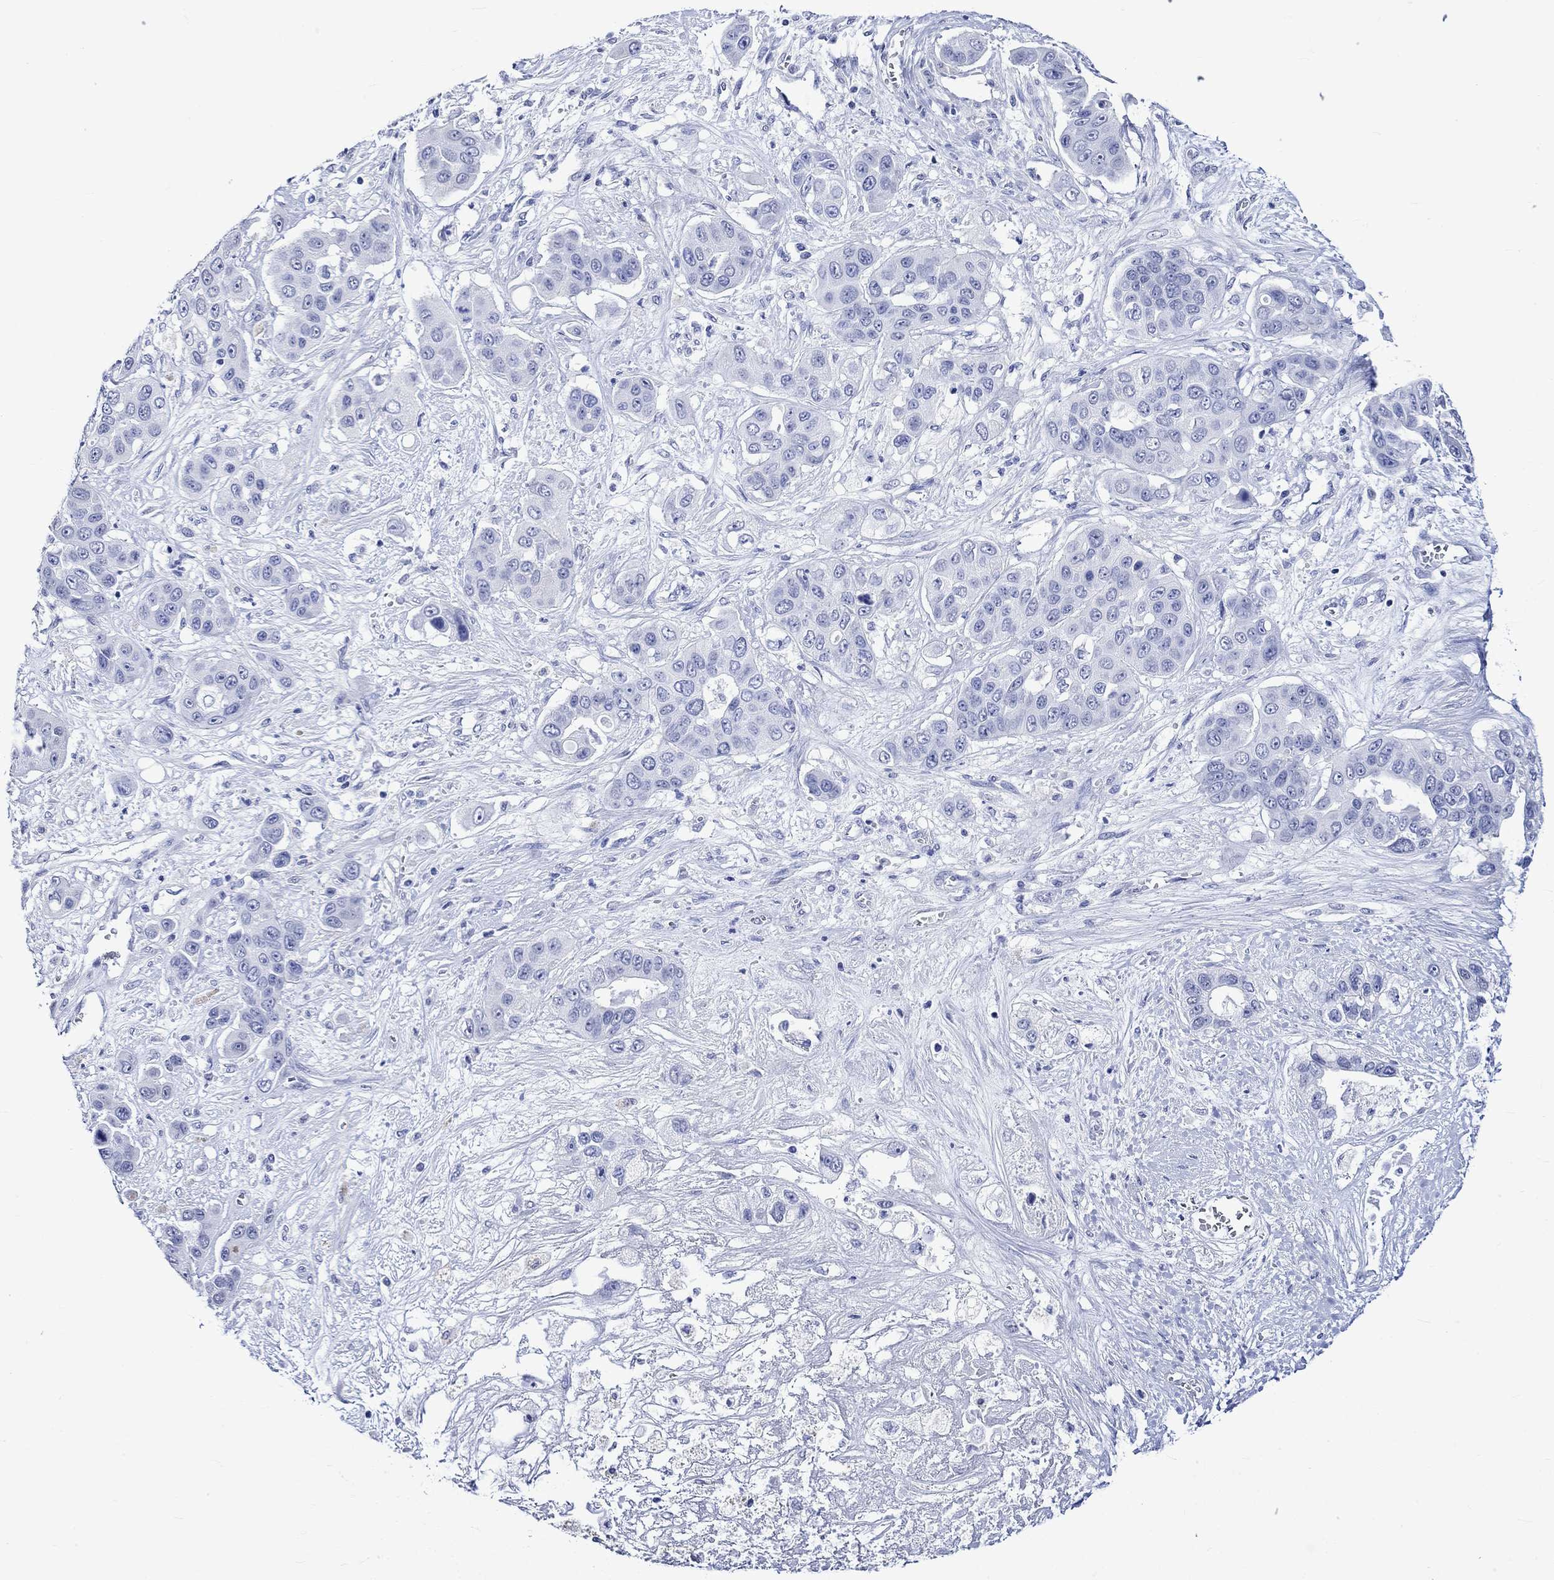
{"staining": {"intensity": "negative", "quantity": "none", "location": "none"}, "tissue": "liver cancer", "cell_type": "Tumor cells", "image_type": "cancer", "snomed": [{"axis": "morphology", "description": "Cholangiocarcinoma"}, {"axis": "topography", "description": "Liver"}], "caption": "This micrograph is of cholangiocarcinoma (liver) stained with immunohistochemistry to label a protein in brown with the nuclei are counter-stained blue. There is no positivity in tumor cells. (Brightfield microscopy of DAB (3,3'-diaminobenzidine) immunohistochemistry (IHC) at high magnification).", "gene": "CRYAB", "patient": {"sex": "female", "age": 52}}